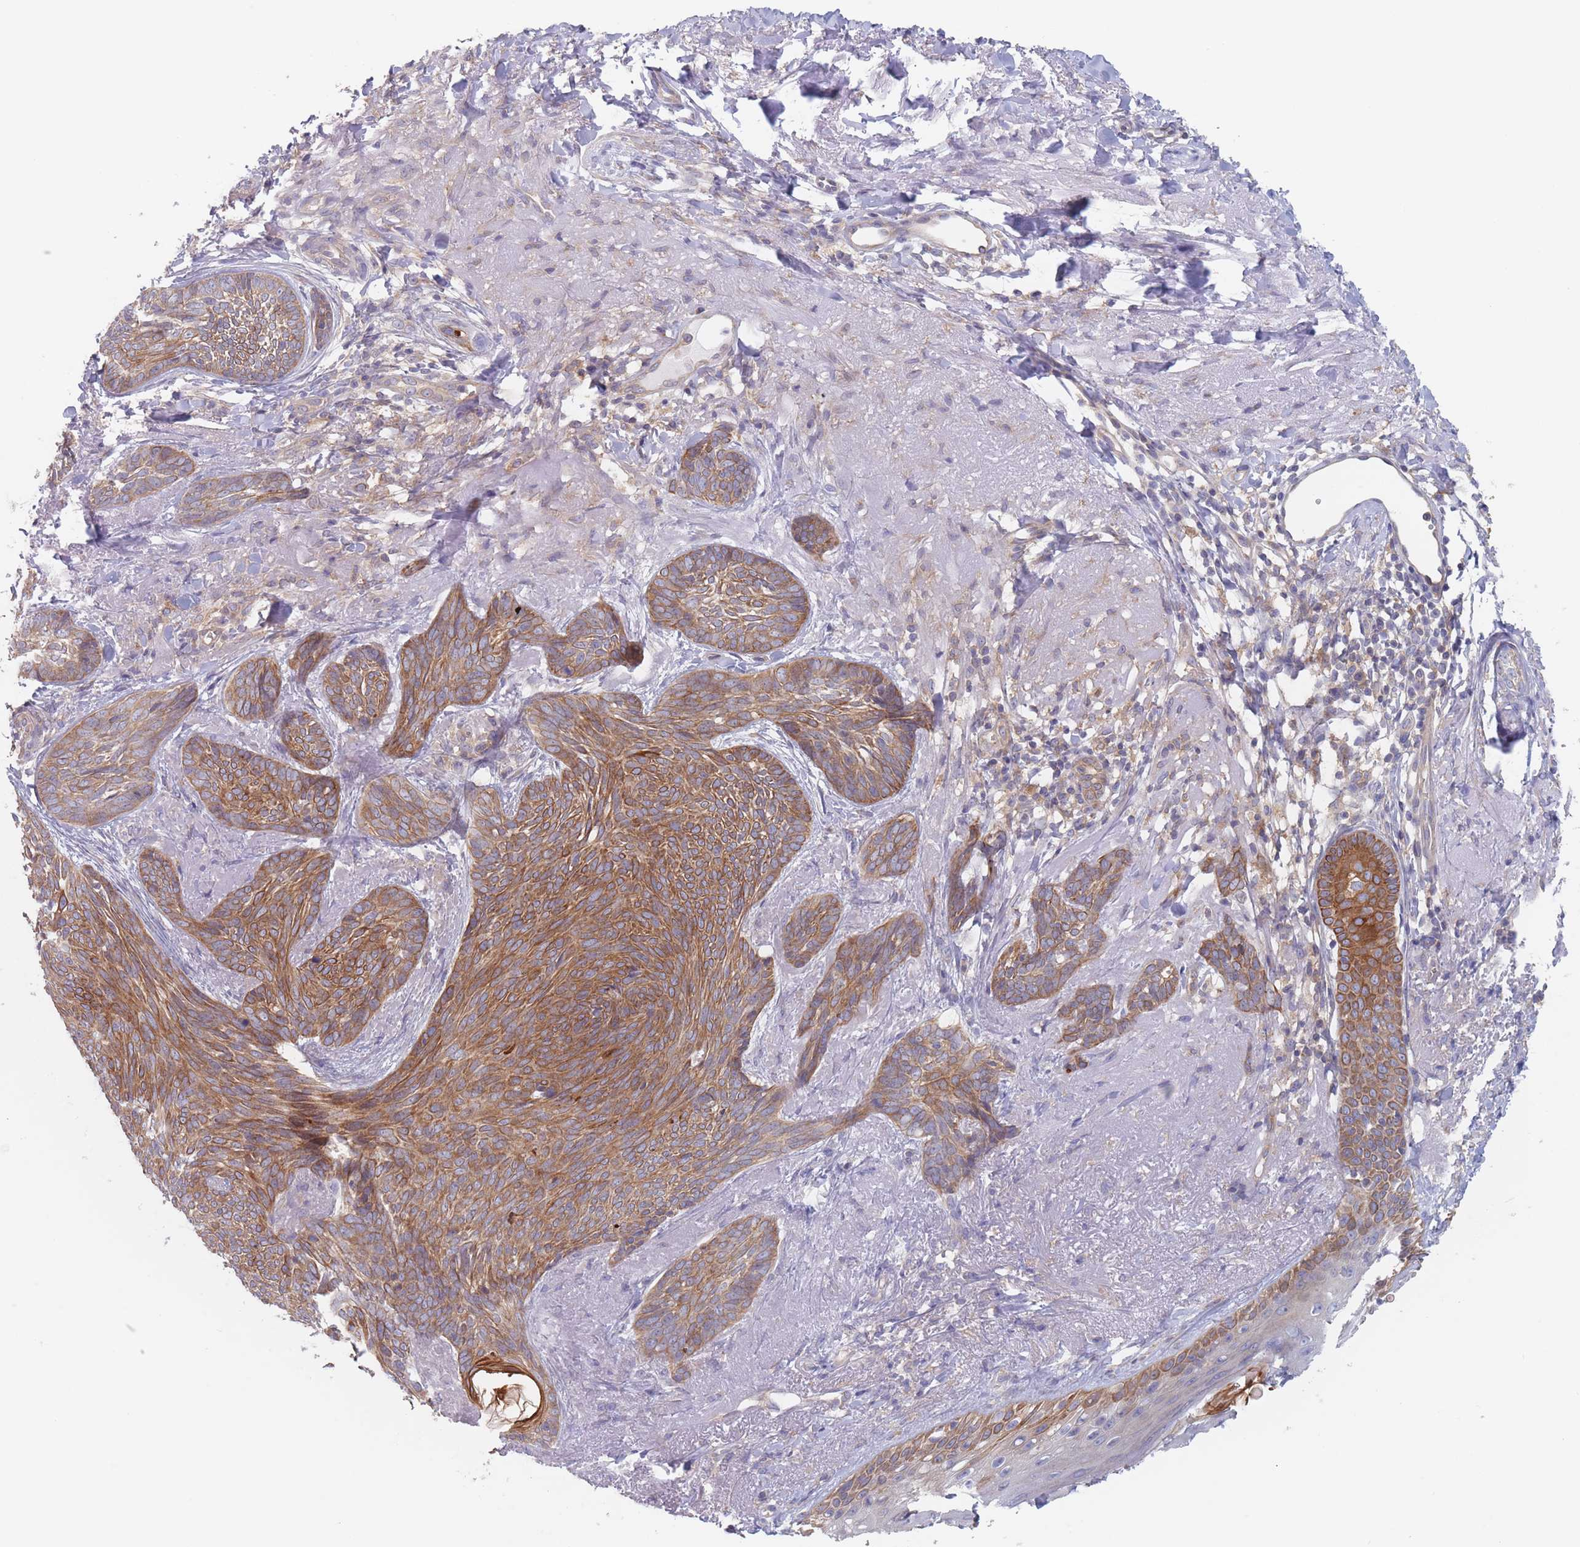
{"staining": {"intensity": "moderate", "quantity": ">75%", "location": "cytoplasmic/membranous"}, "tissue": "skin cancer", "cell_type": "Tumor cells", "image_type": "cancer", "snomed": [{"axis": "morphology", "description": "Basal cell carcinoma"}, {"axis": "topography", "description": "Skin"}], "caption": "Moderate cytoplasmic/membranous positivity is seen in about >75% of tumor cells in skin cancer (basal cell carcinoma). The protein is stained brown, and the nuclei are stained in blue (DAB (3,3'-diaminobenzidine) IHC with brightfield microscopy, high magnification).", "gene": "EFCC1", "patient": {"sex": "female", "age": 86}}